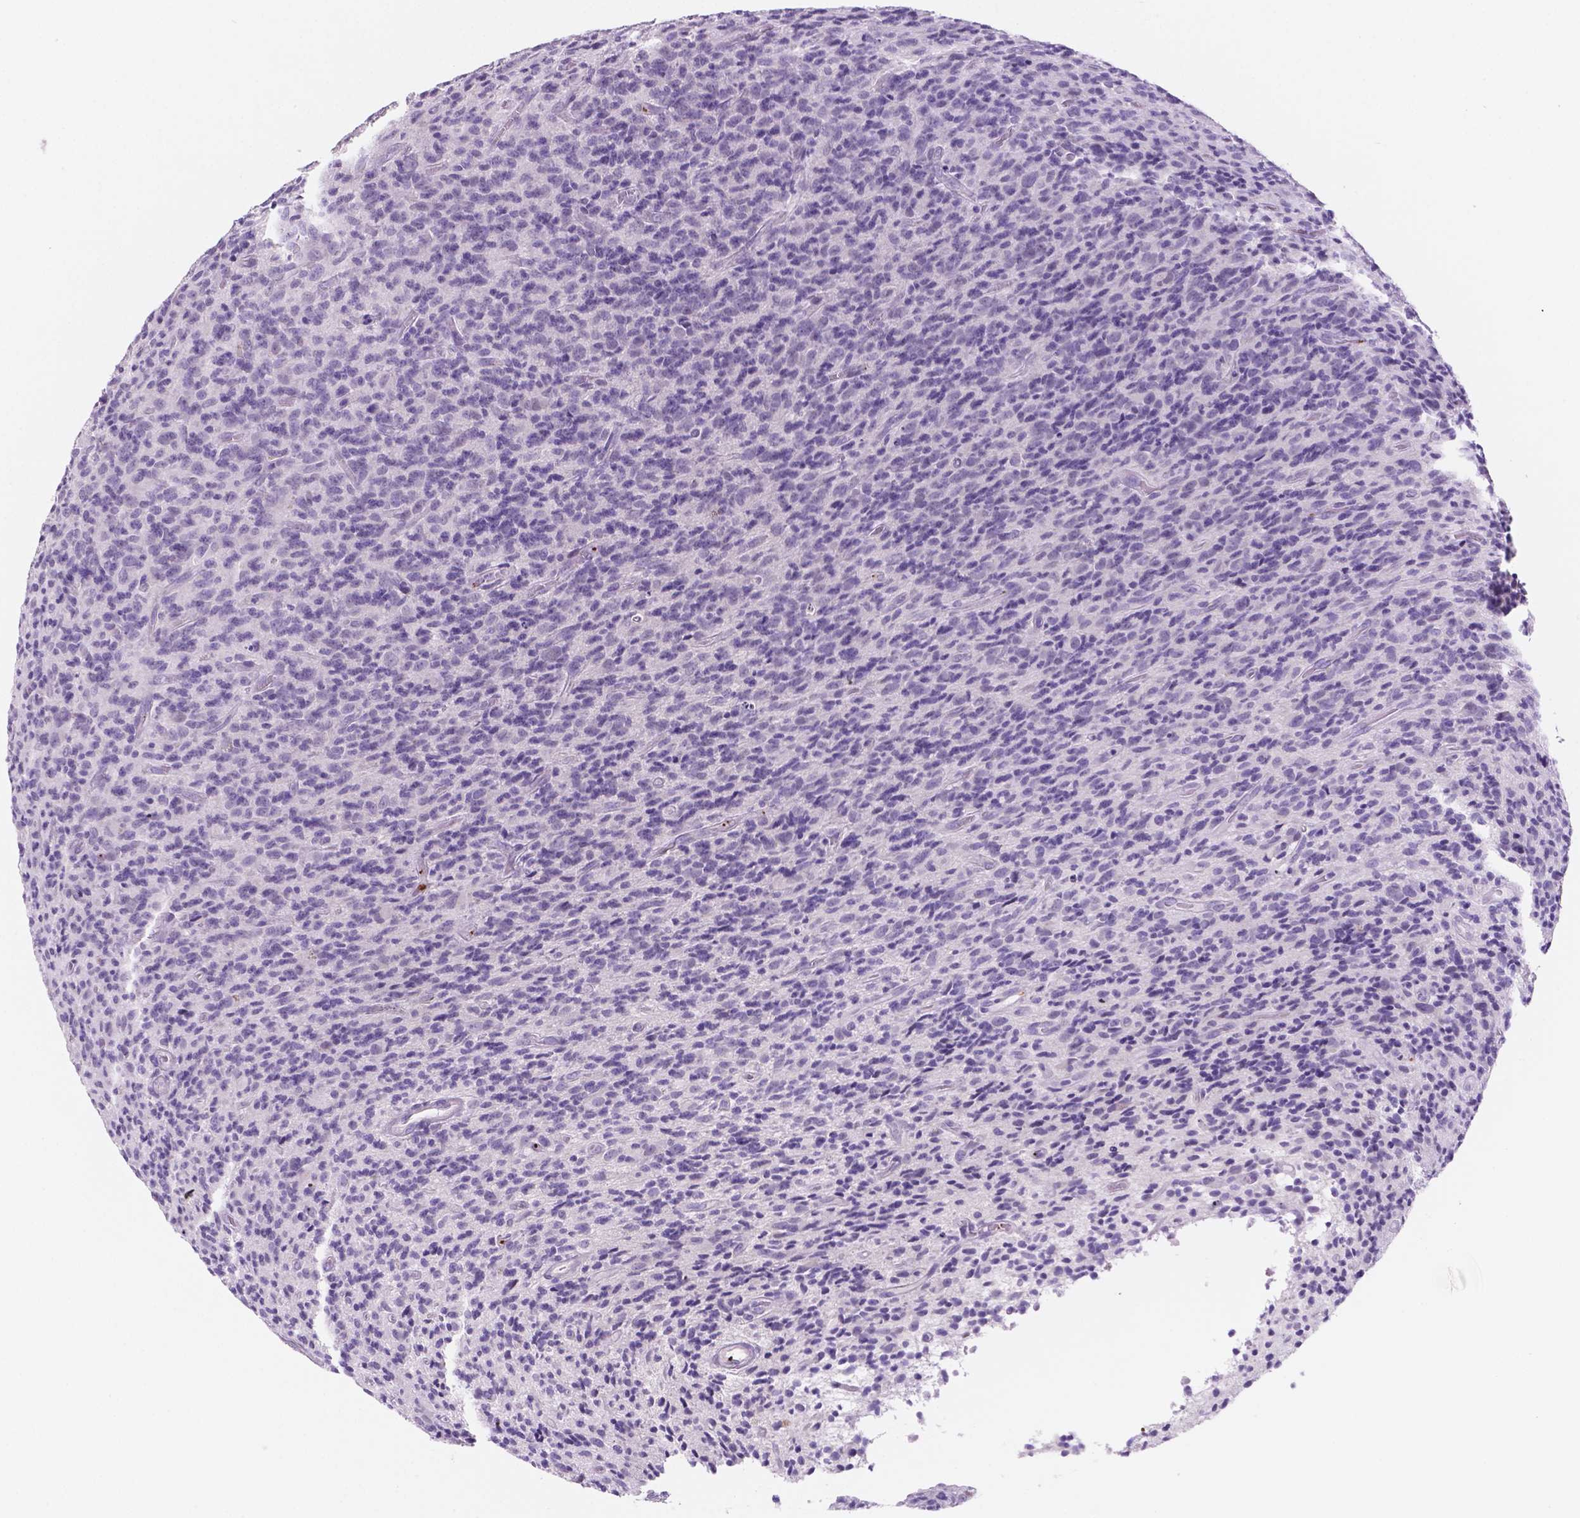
{"staining": {"intensity": "negative", "quantity": "none", "location": "none"}, "tissue": "glioma", "cell_type": "Tumor cells", "image_type": "cancer", "snomed": [{"axis": "morphology", "description": "Glioma, malignant, High grade"}, {"axis": "topography", "description": "Brain"}], "caption": "Micrograph shows no protein positivity in tumor cells of malignant glioma (high-grade) tissue.", "gene": "EBLN2", "patient": {"sex": "male", "age": 76}}